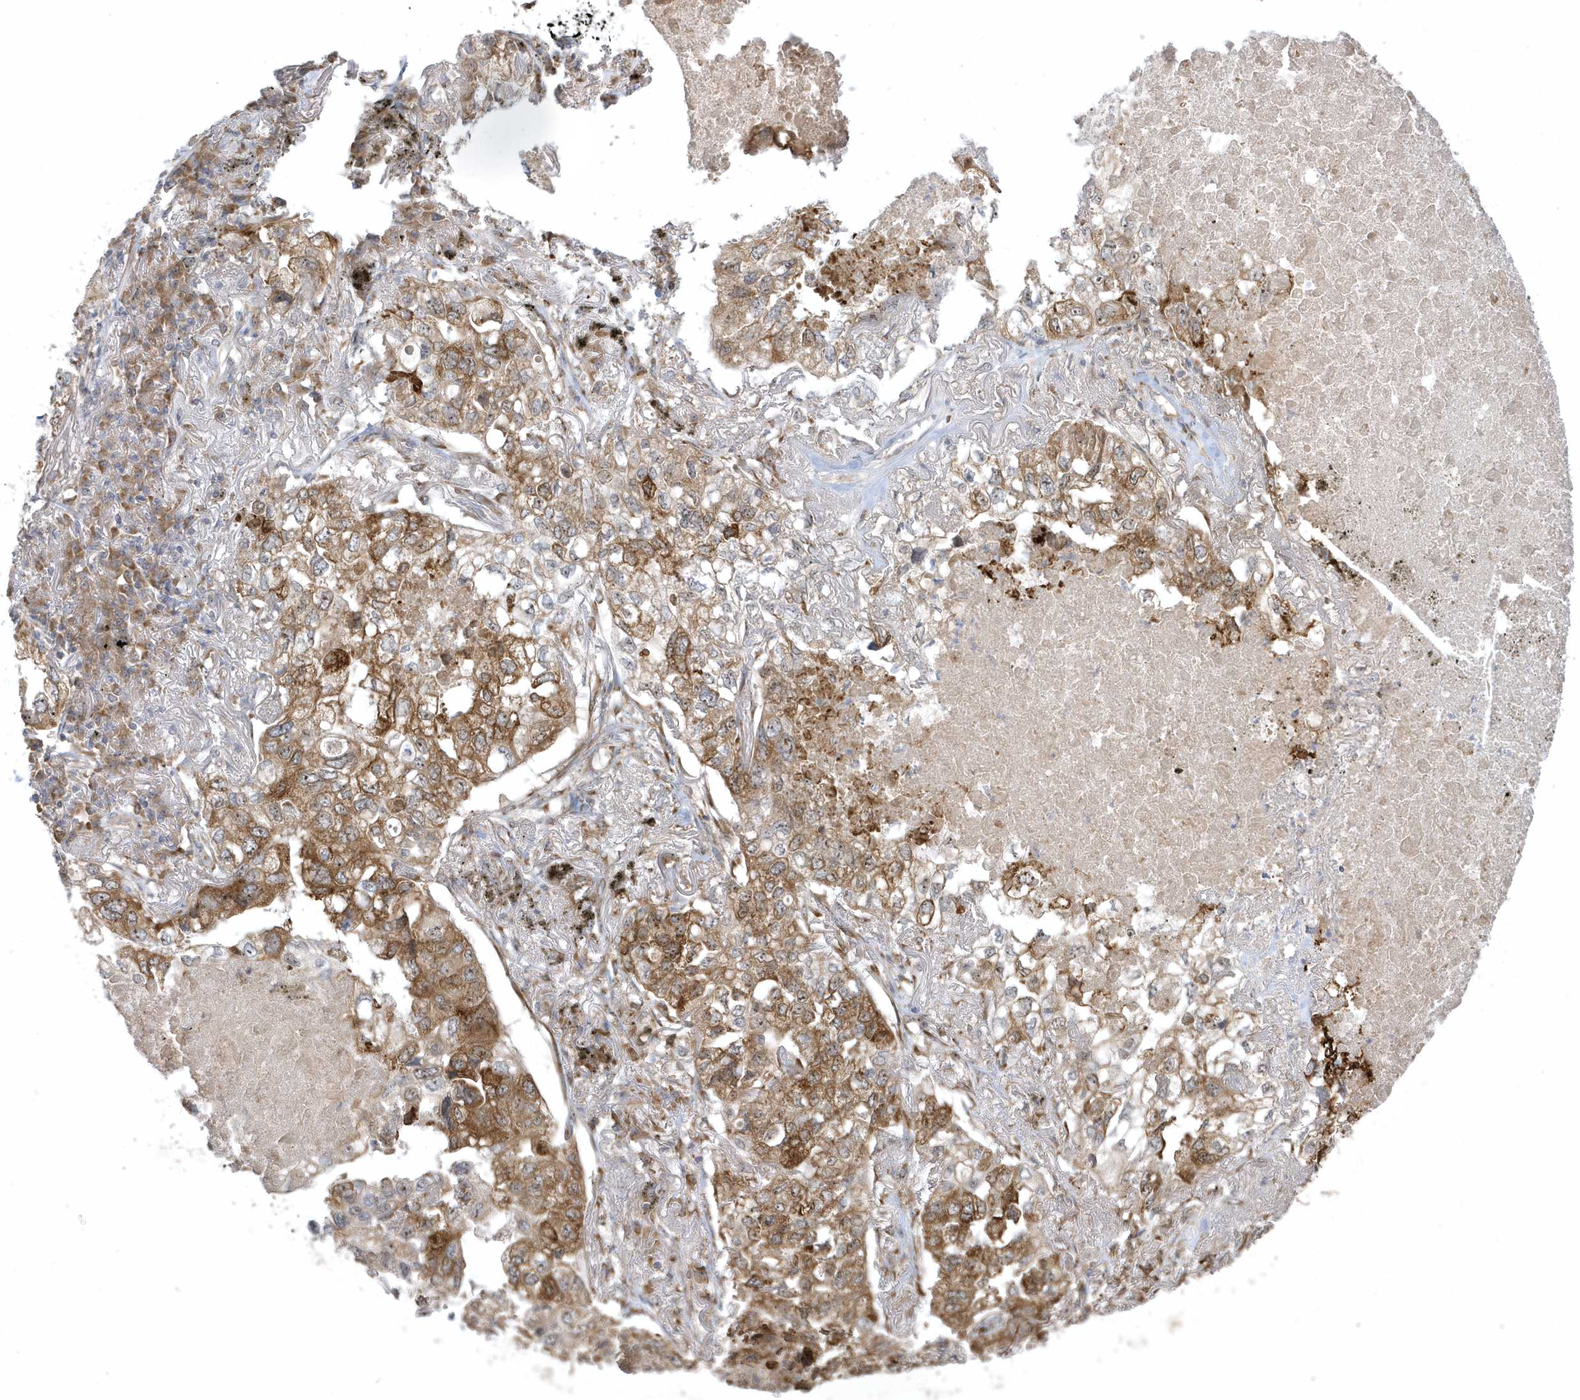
{"staining": {"intensity": "moderate", "quantity": ">75%", "location": "cytoplasmic/membranous"}, "tissue": "lung cancer", "cell_type": "Tumor cells", "image_type": "cancer", "snomed": [{"axis": "morphology", "description": "Adenocarcinoma, NOS"}, {"axis": "topography", "description": "Lung"}], "caption": "IHC micrograph of neoplastic tissue: adenocarcinoma (lung) stained using IHC demonstrates medium levels of moderate protein expression localized specifically in the cytoplasmic/membranous of tumor cells, appearing as a cytoplasmic/membranous brown color.", "gene": "ECM2", "patient": {"sex": "male", "age": 65}}